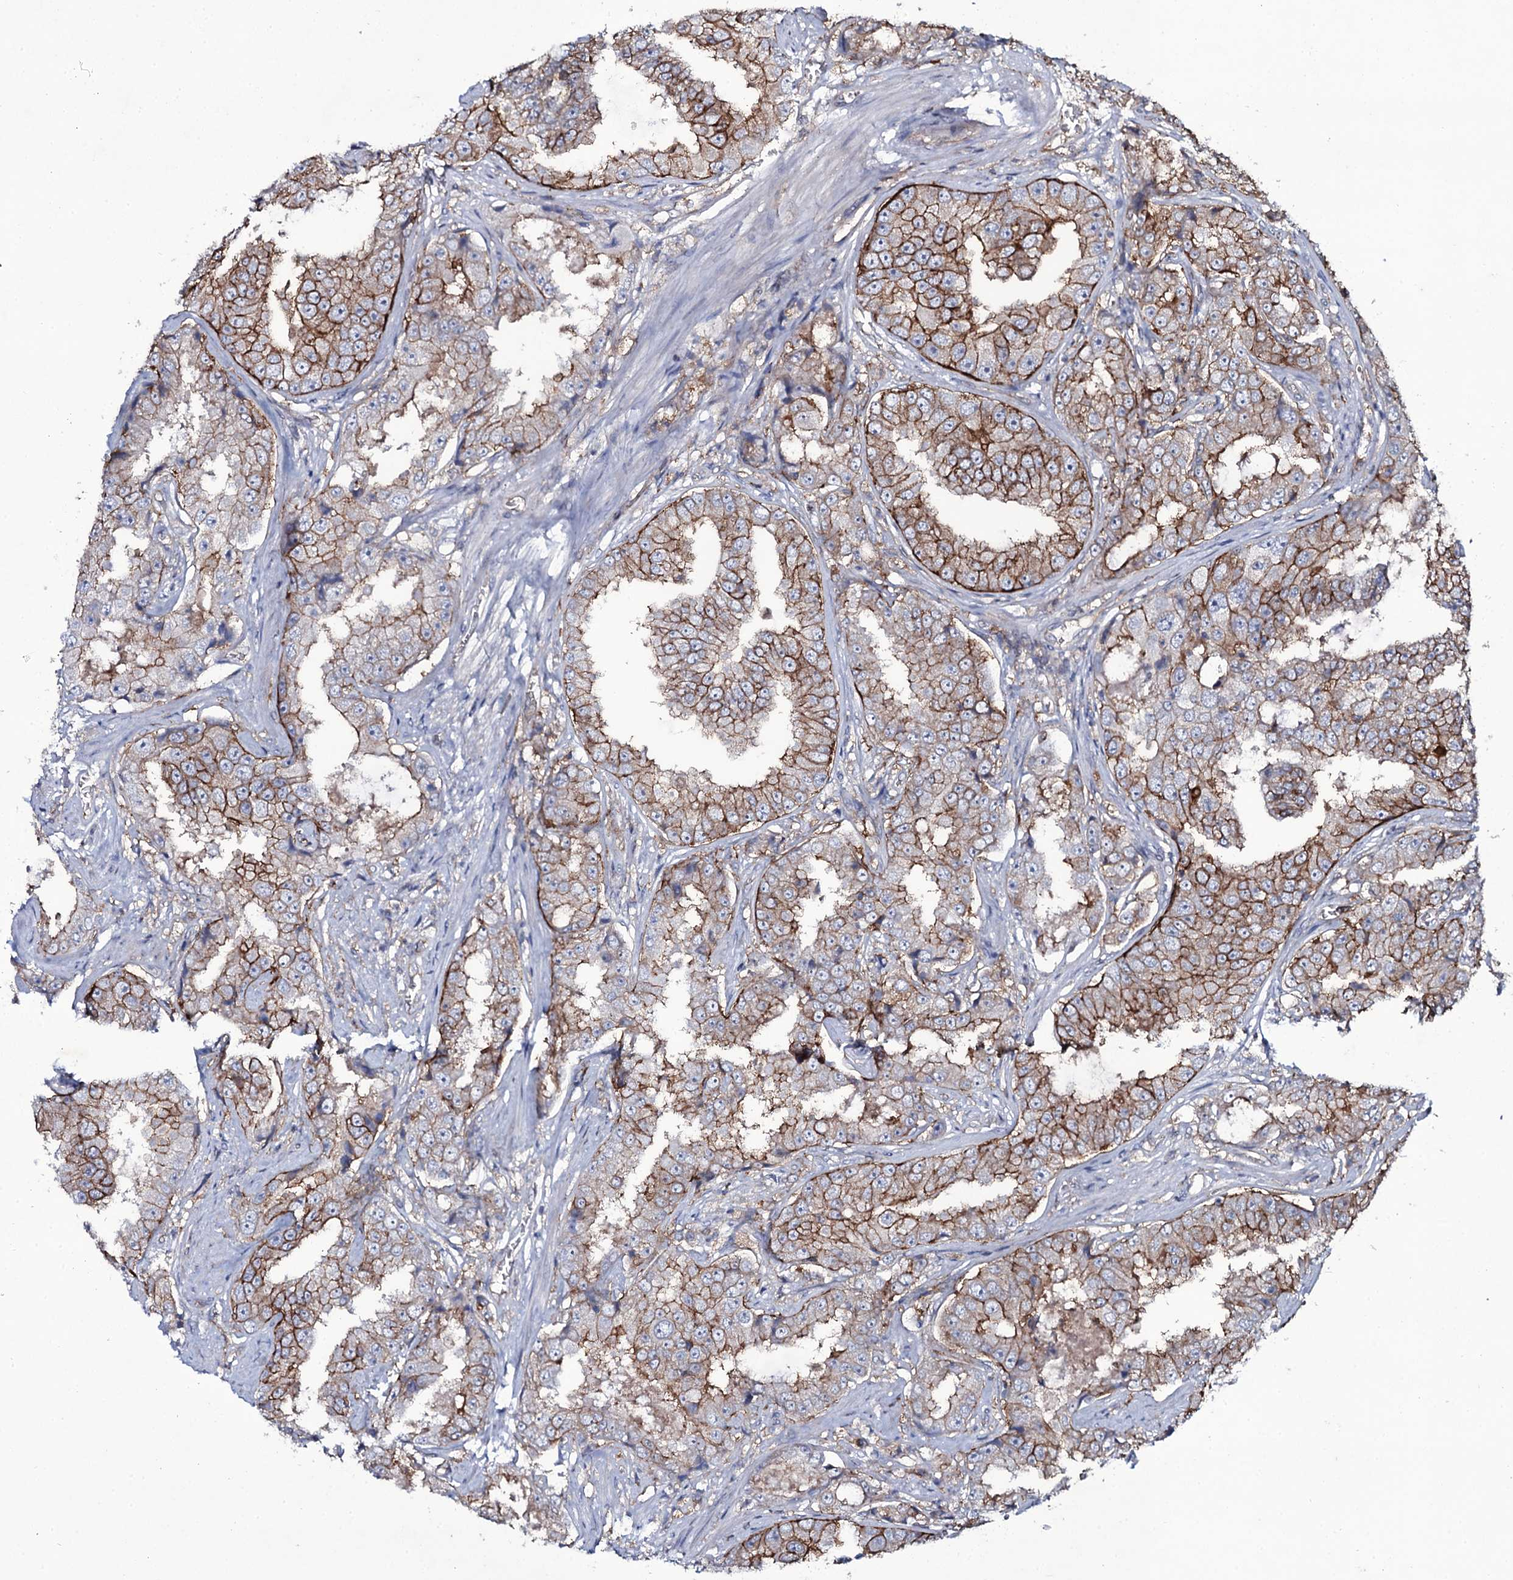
{"staining": {"intensity": "moderate", "quantity": "25%-75%", "location": "cytoplasmic/membranous"}, "tissue": "prostate cancer", "cell_type": "Tumor cells", "image_type": "cancer", "snomed": [{"axis": "morphology", "description": "Adenocarcinoma, High grade"}, {"axis": "topography", "description": "Prostate"}], "caption": "Protein expression analysis of prostate cancer (high-grade adenocarcinoma) displays moderate cytoplasmic/membranous staining in approximately 25%-75% of tumor cells.", "gene": "SNAP23", "patient": {"sex": "male", "age": 73}}